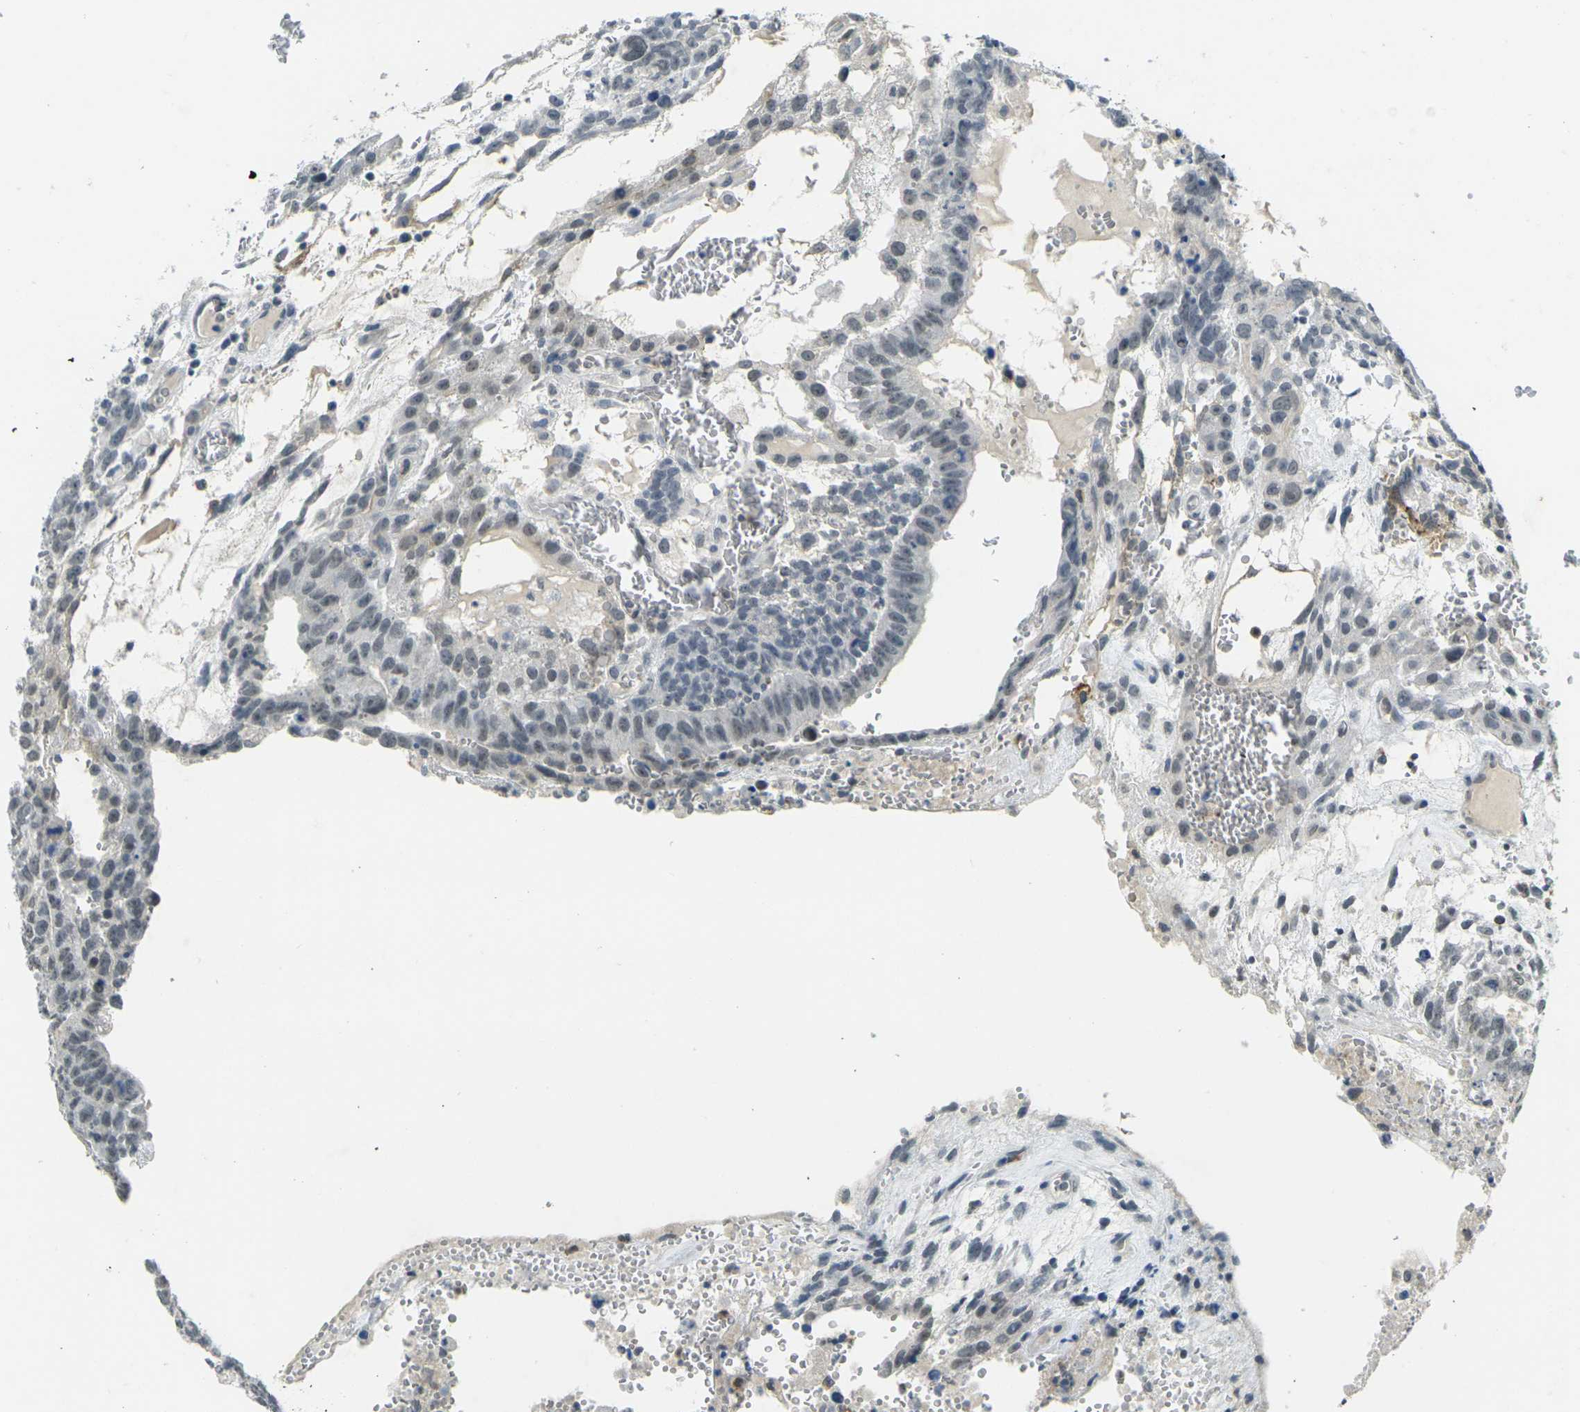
{"staining": {"intensity": "negative", "quantity": "none", "location": "none"}, "tissue": "testis cancer", "cell_type": "Tumor cells", "image_type": "cancer", "snomed": [{"axis": "morphology", "description": "Seminoma, NOS"}, {"axis": "morphology", "description": "Carcinoma, Embryonal, NOS"}, {"axis": "topography", "description": "Testis"}], "caption": "Tumor cells are negative for brown protein staining in testis seminoma.", "gene": "SPTBN2", "patient": {"sex": "male", "age": 52}}